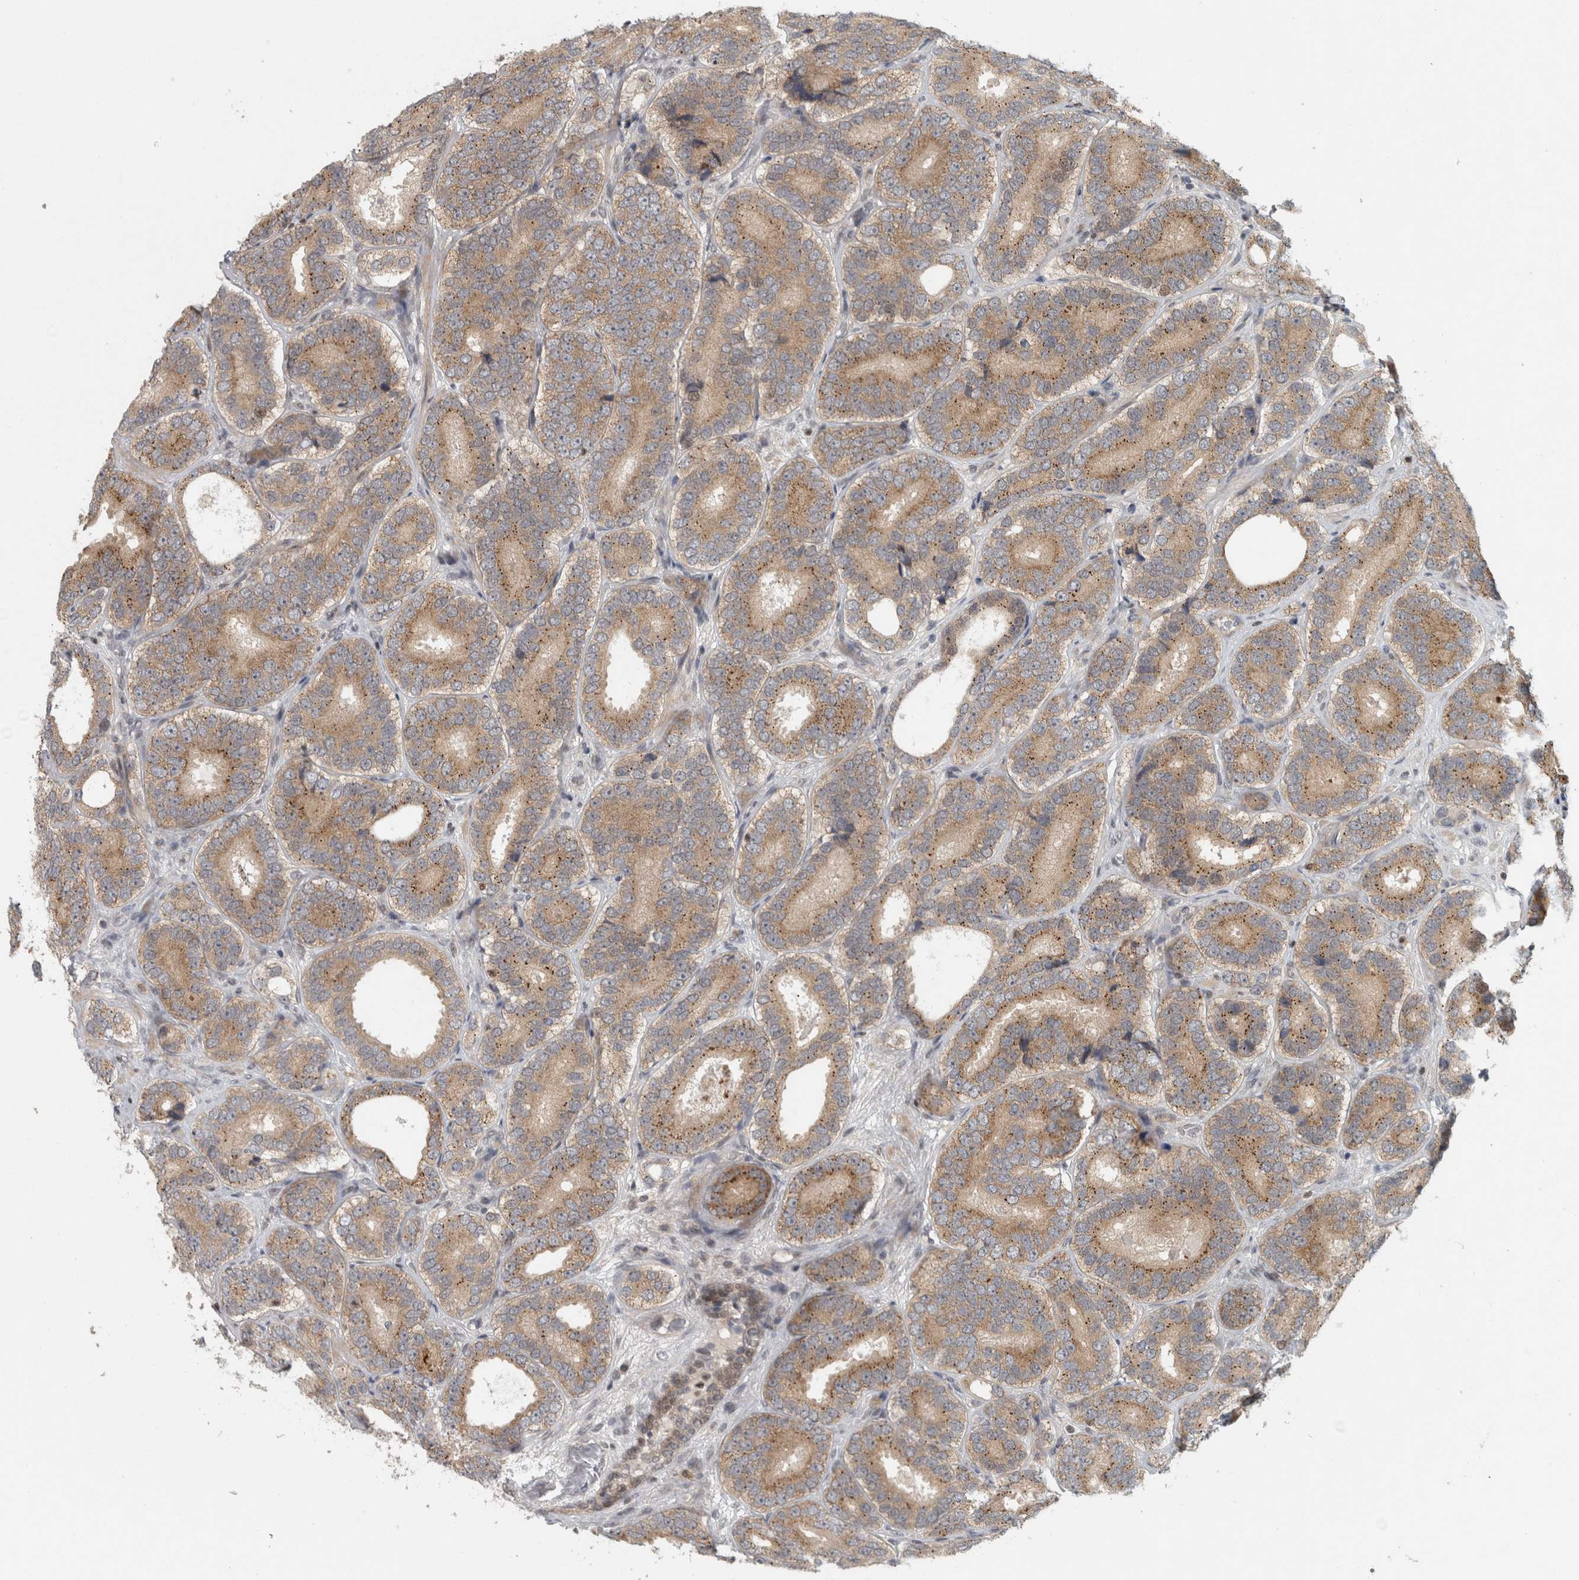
{"staining": {"intensity": "moderate", "quantity": ">75%", "location": "cytoplasmic/membranous"}, "tissue": "prostate cancer", "cell_type": "Tumor cells", "image_type": "cancer", "snomed": [{"axis": "morphology", "description": "Adenocarcinoma, High grade"}, {"axis": "topography", "description": "Prostate"}], "caption": "Immunohistochemistry (IHC) micrograph of prostate cancer stained for a protein (brown), which displays medium levels of moderate cytoplasmic/membranous expression in approximately >75% of tumor cells.", "gene": "KDM8", "patient": {"sex": "male", "age": 56}}